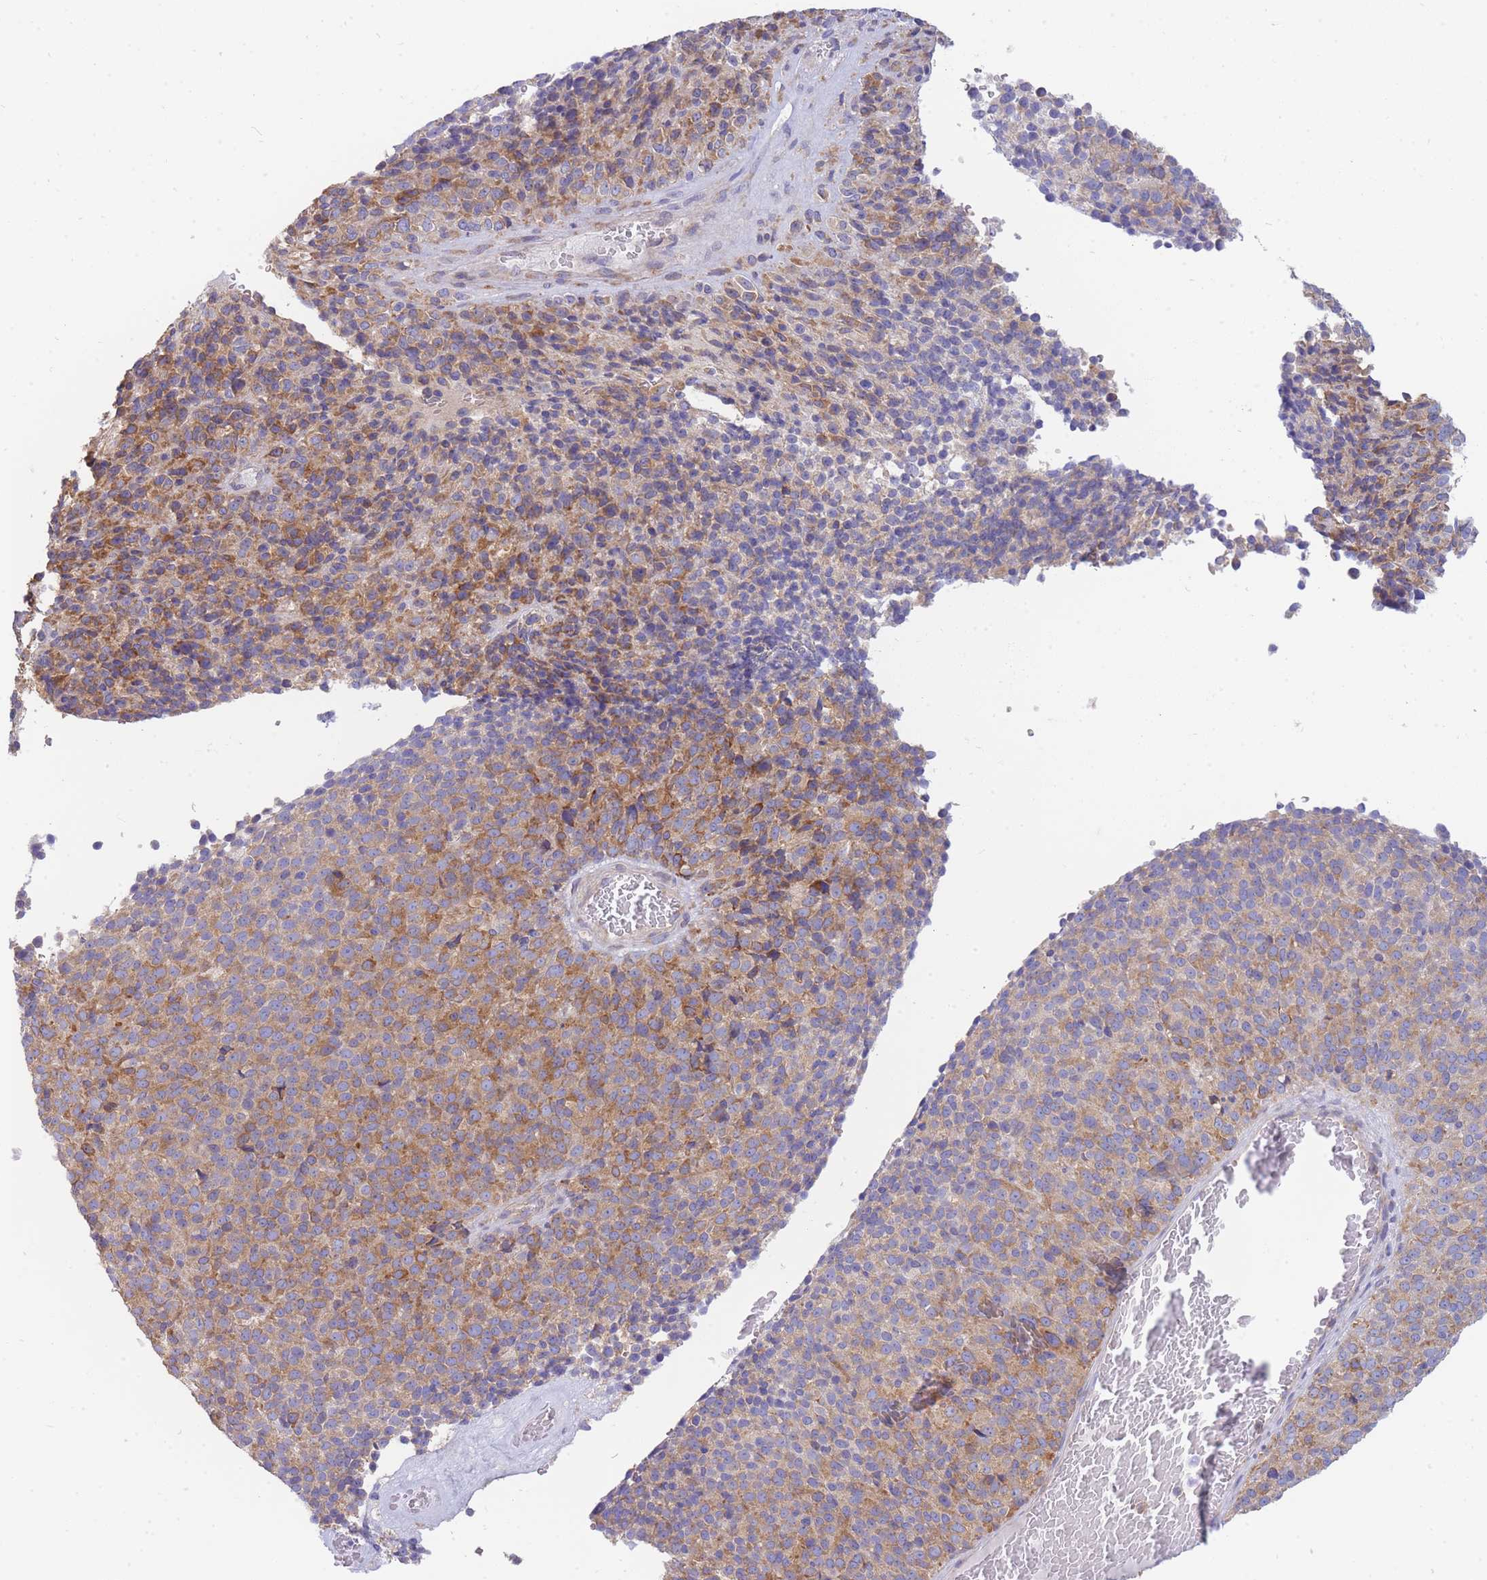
{"staining": {"intensity": "moderate", "quantity": ">75%", "location": "cytoplasmic/membranous"}, "tissue": "melanoma", "cell_type": "Tumor cells", "image_type": "cancer", "snomed": [{"axis": "morphology", "description": "Malignant melanoma, Metastatic site"}, {"axis": "topography", "description": "Brain"}], "caption": "Protein expression by immunohistochemistry exhibits moderate cytoplasmic/membranous staining in approximately >75% of tumor cells in malignant melanoma (metastatic site).", "gene": "SH2B2", "patient": {"sex": "female", "age": 56}}